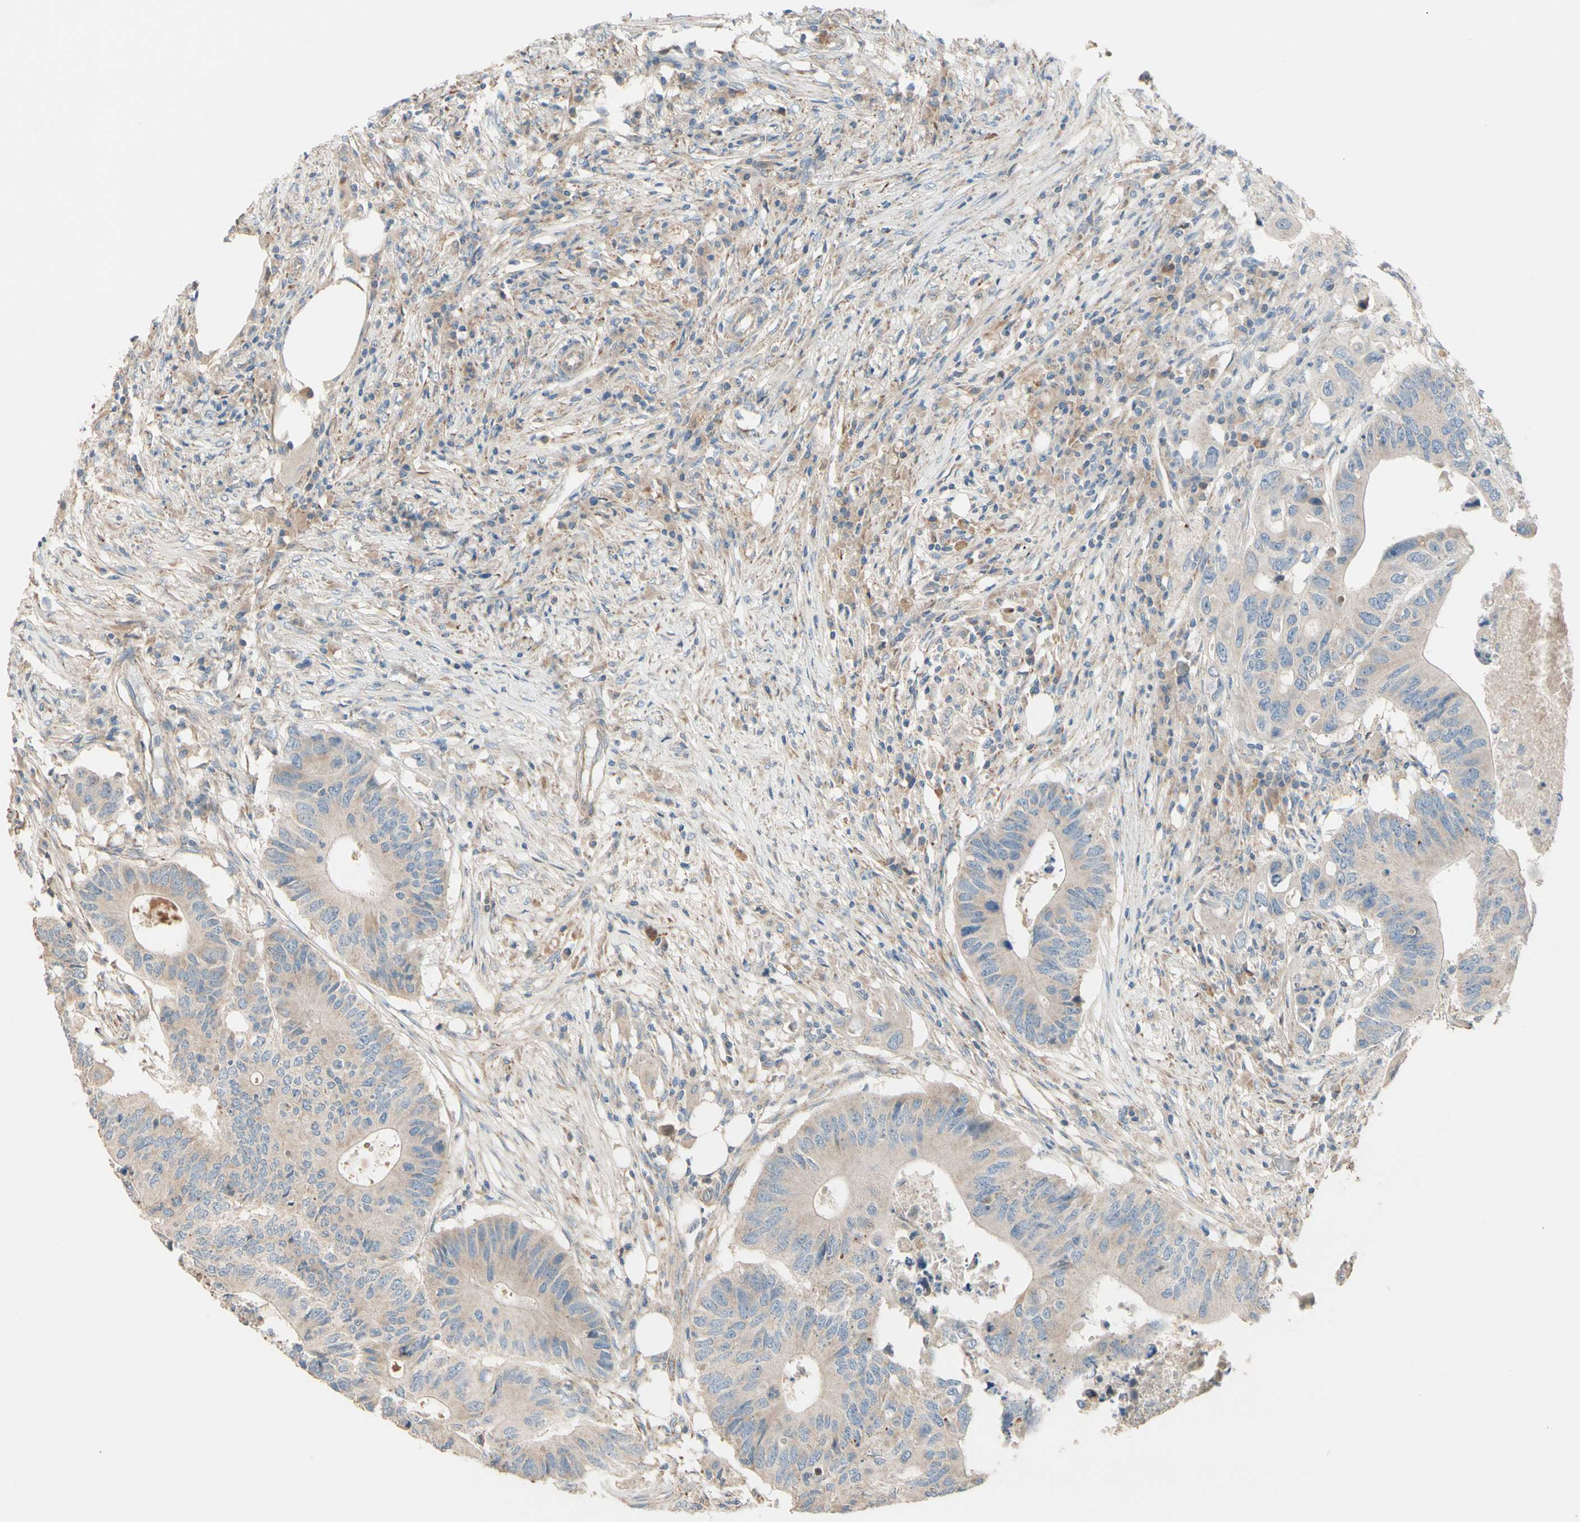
{"staining": {"intensity": "weak", "quantity": ">75%", "location": "cytoplasmic/membranous"}, "tissue": "colorectal cancer", "cell_type": "Tumor cells", "image_type": "cancer", "snomed": [{"axis": "morphology", "description": "Adenocarcinoma, NOS"}, {"axis": "topography", "description": "Colon"}], "caption": "Human colorectal adenocarcinoma stained with a protein marker displays weak staining in tumor cells.", "gene": "EPHA3", "patient": {"sex": "male", "age": 71}}